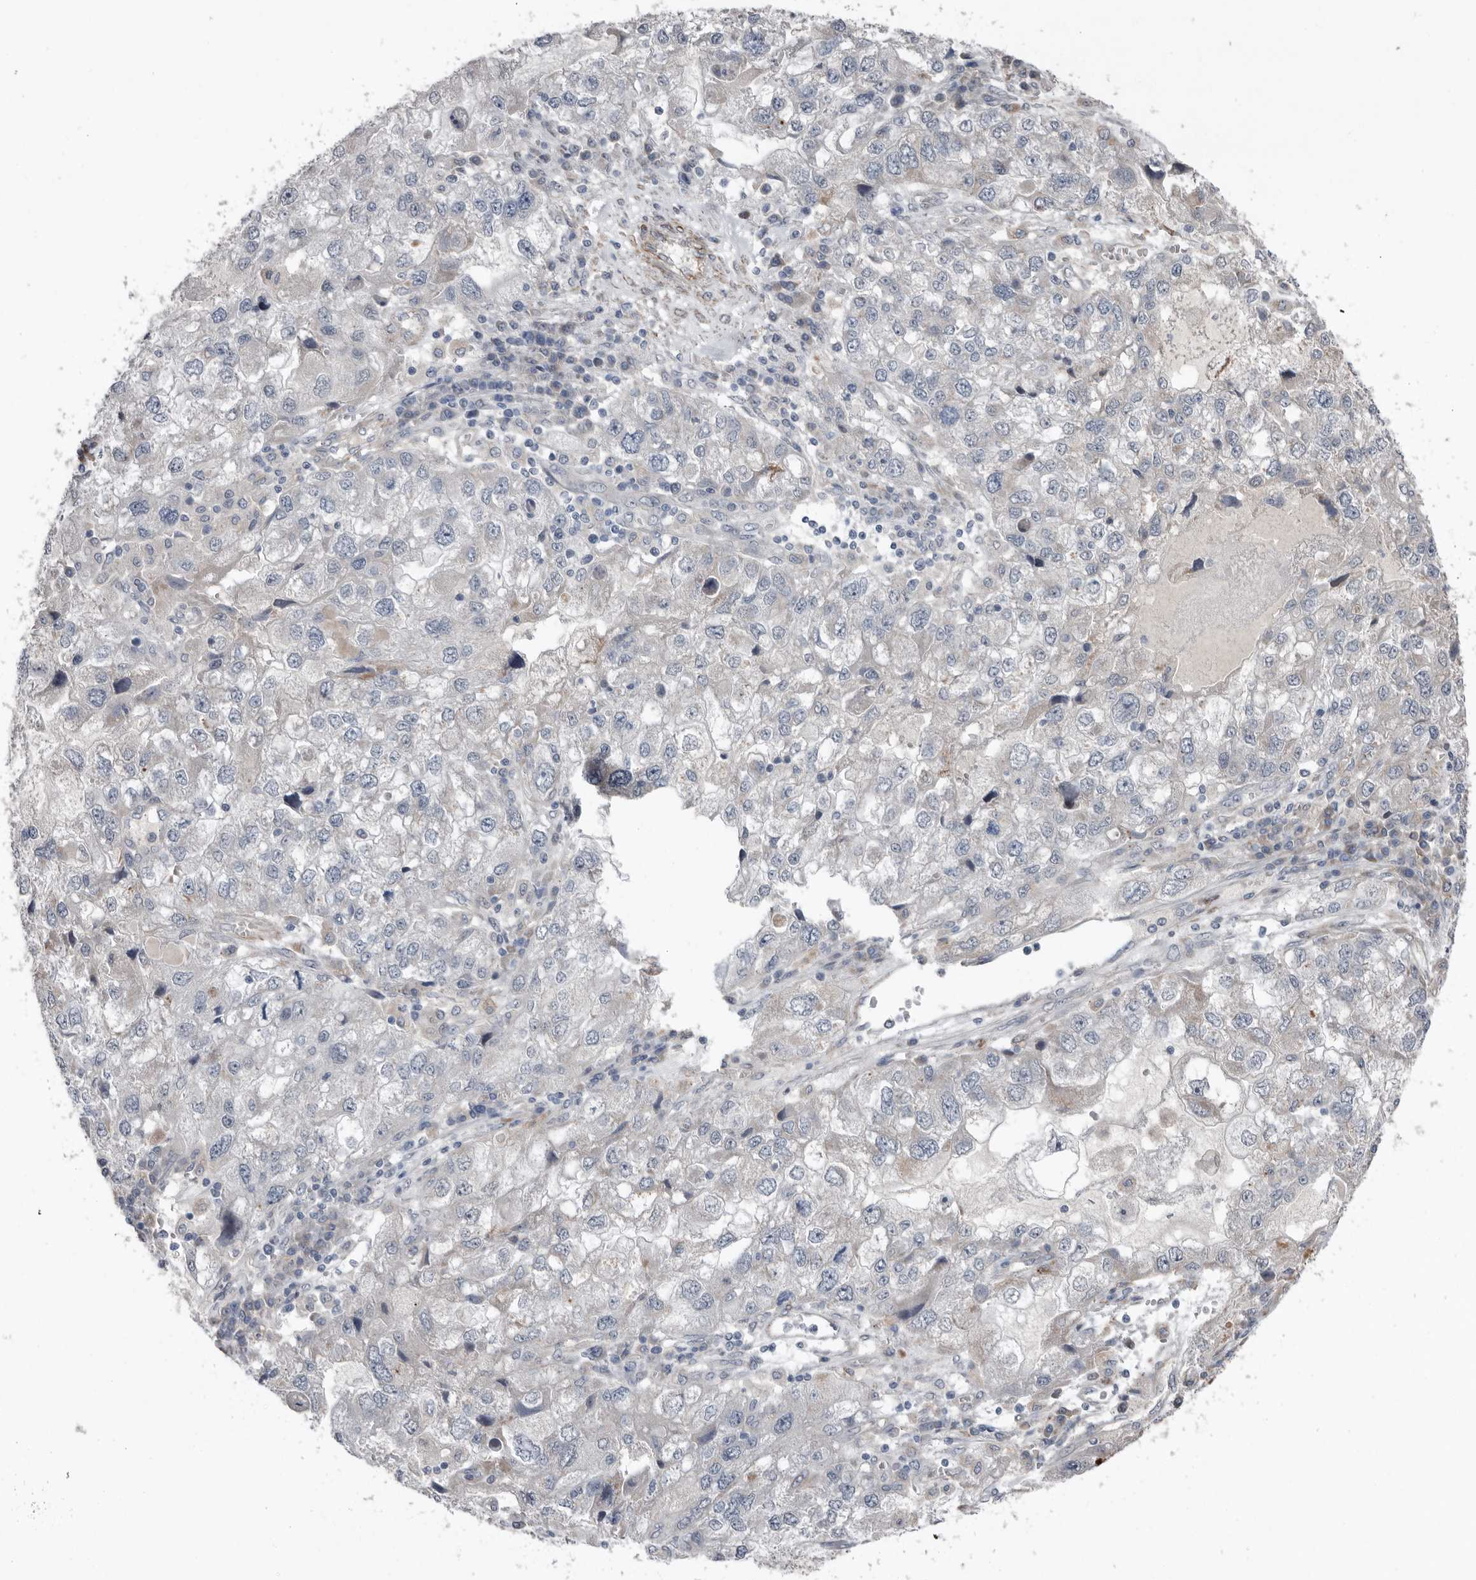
{"staining": {"intensity": "negative", "quantity": "none", "location": "none"}, "tissue": "endometrial cancer", "cell_type": "Tumor cells", "image_type": "cancer", "snomed": [{"axis": "morphology", "description": "Adenocarcinoma, NOS"}, {"axis": "topography", "description": "Endometrium"}], "caption": "IHC image of neoplastic tissue: human endometrial adenocarcinoma stained with DAB (3,3'-diaminobenzidine) shows no significant protein expression in tumor cells.", "gene": "RANBP17", "patient": {"sex": "female", "age": 49}}